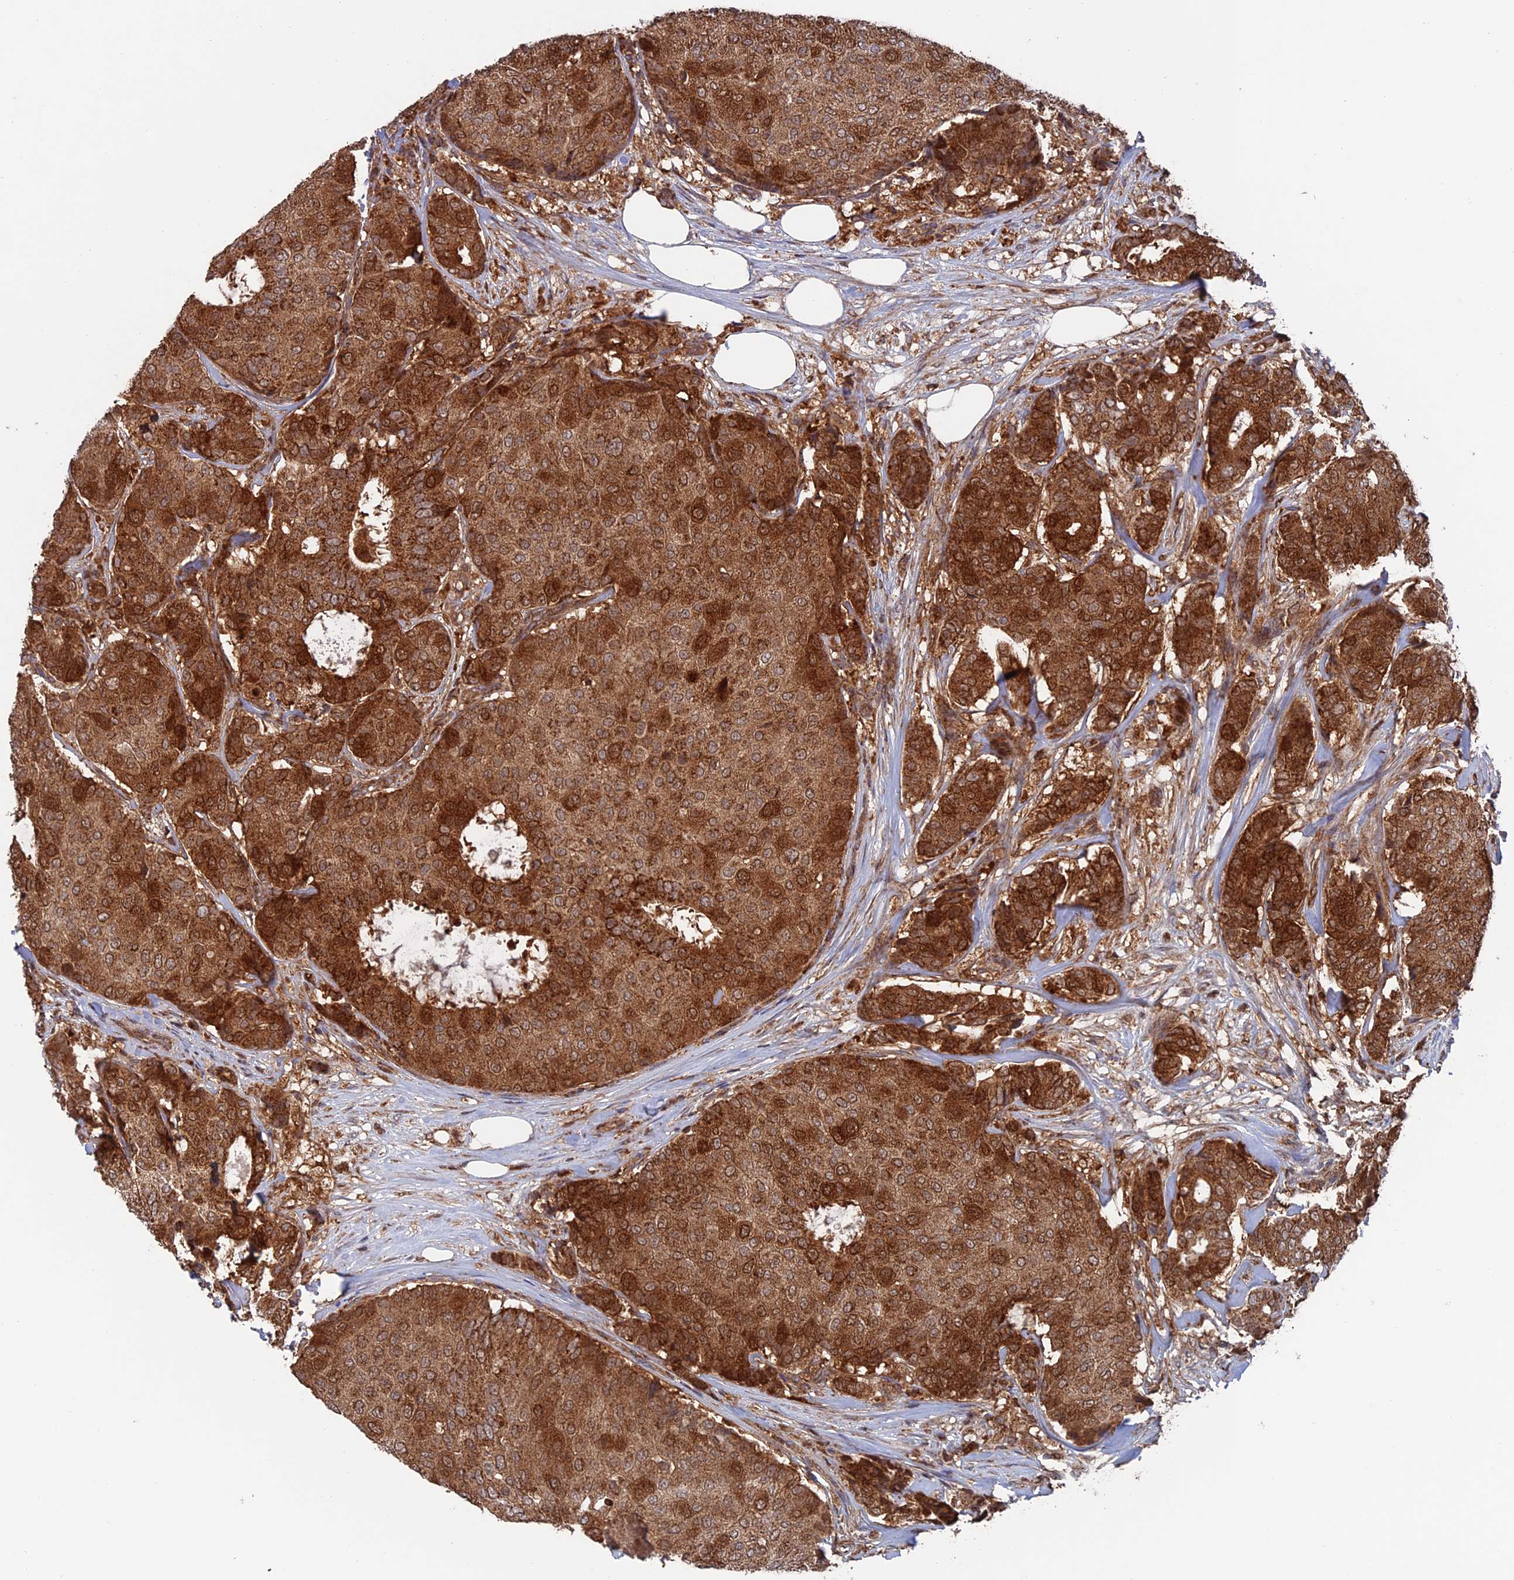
{"staining": {"intensity": "strong", "quantity": ">75%", "location": "cytoplasmic/membranous"}, "tissue": "breast cancer", "cell_type": "Tumor cells", "image_type": "cancer", "snomed": [{"axis": "morphology", "description": "Duct carcinoma"}, {"axis": "topography", "description": "Breast"}], "caption": "DAB (3,3'-diaminobenzidine) immunohistochemical staining of human infiltrating ductal carcinoma (breast) reveals strong cytoplasmic/membranous protein staining in about >75% of tumor cells.", "gene": "DTYMK", "patient": {"sex": "female", "age": 75}}